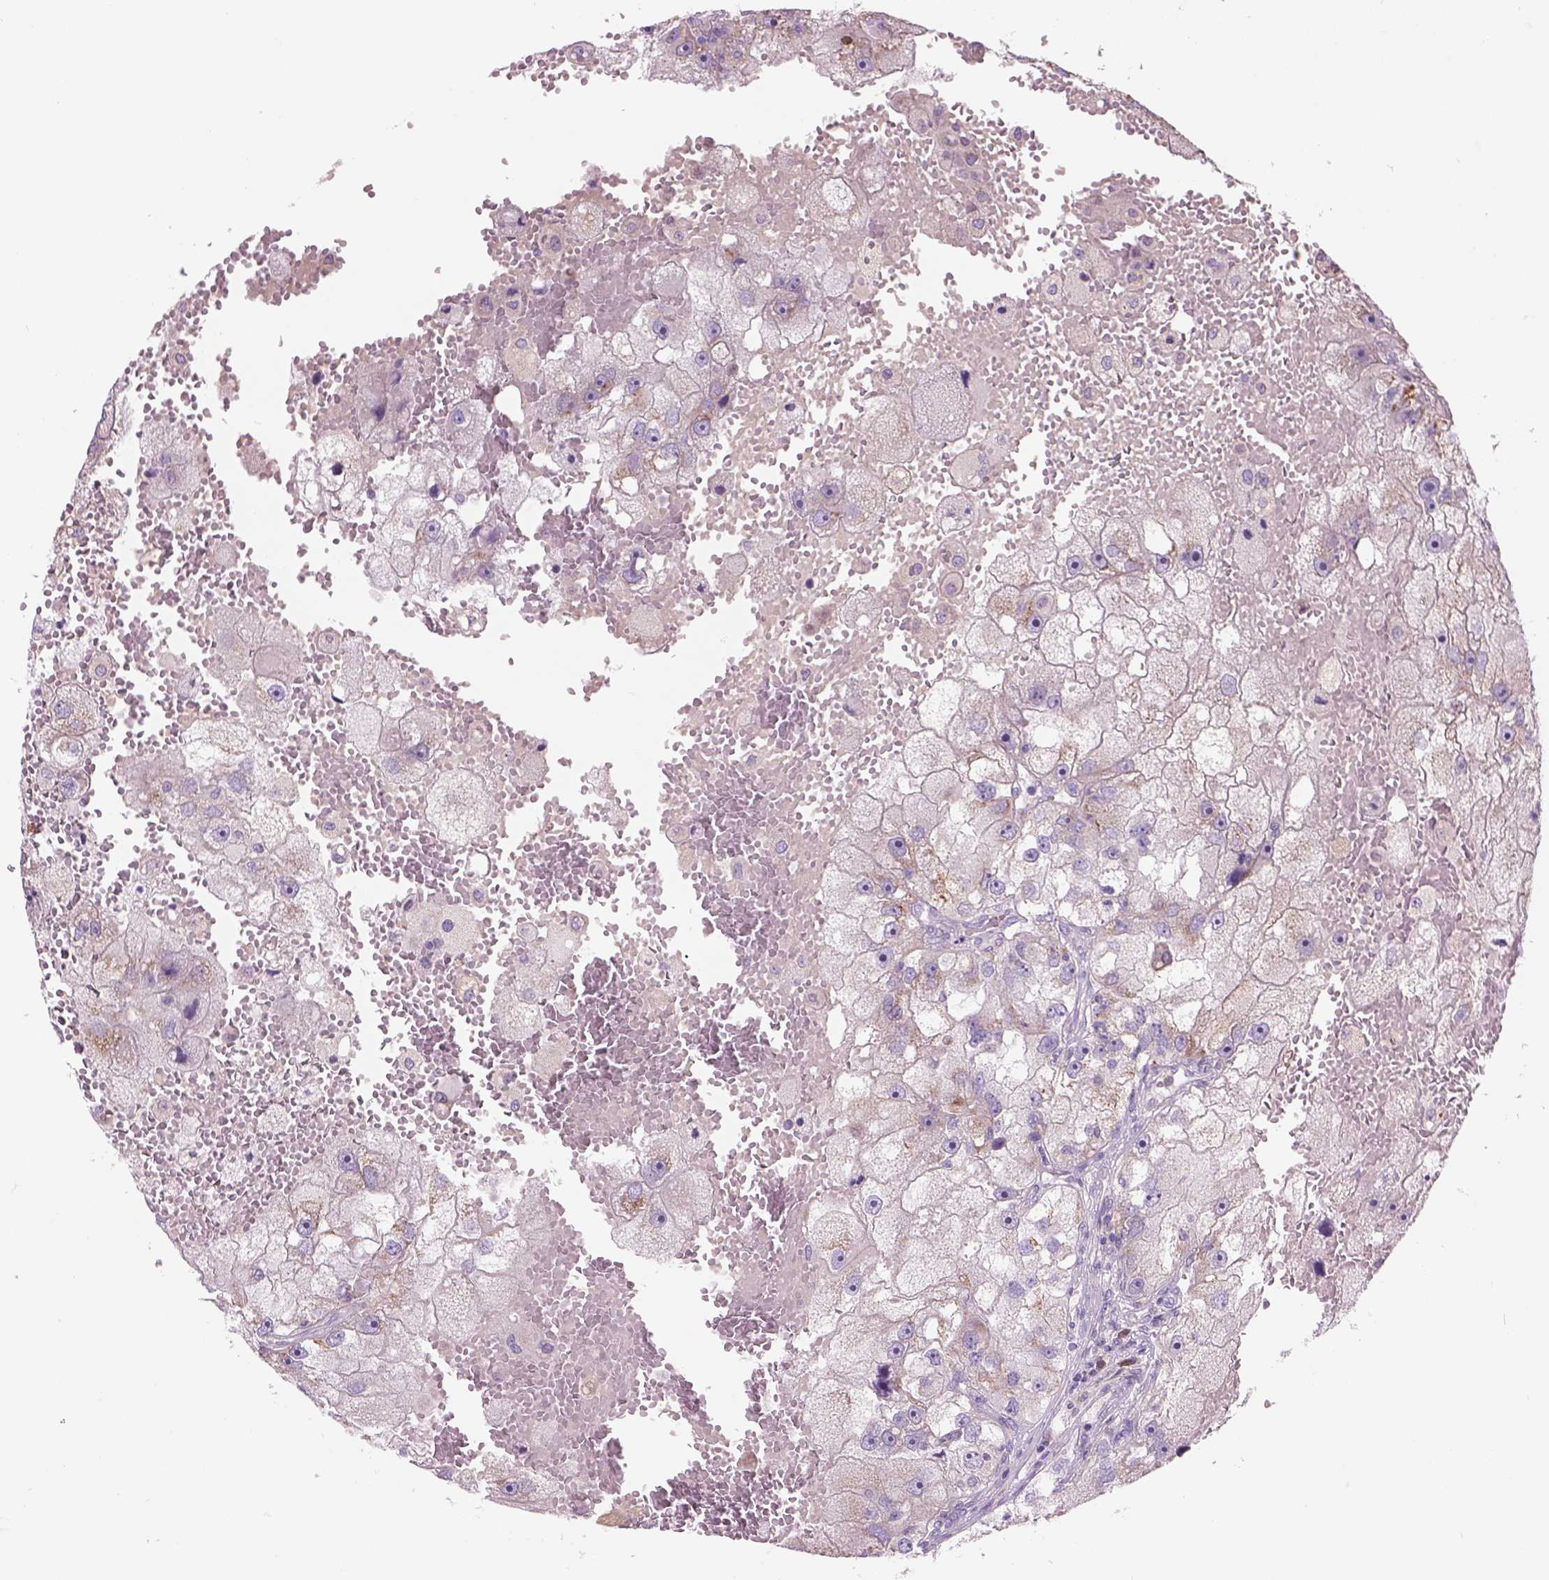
{"staining": {"intensity": "weak", "quantity": "25%-75%", "location": "cytoplasmic/membranous"}, "tissue": "renal cancer", "cell_type": "Tumor cells", "image_type": "cancer", "snomed": [{"axis": "morphology", "description": "Adenocarcinoma, NOS"}, {"axis": "topography", "description": "Kidney"}], "caption": "Renal cancer (adenocarcinoma) stained with immunohistochemistry reveals weak cytoplasmic/membranous positivity in approximately 25%-75% of tumor cells. Immunohistochemistry (ihc) stains the protein of interest in brown and the nuclei are stained blue.", "gene": "CD84", "patient": {"sex": "male", "age": 63}}